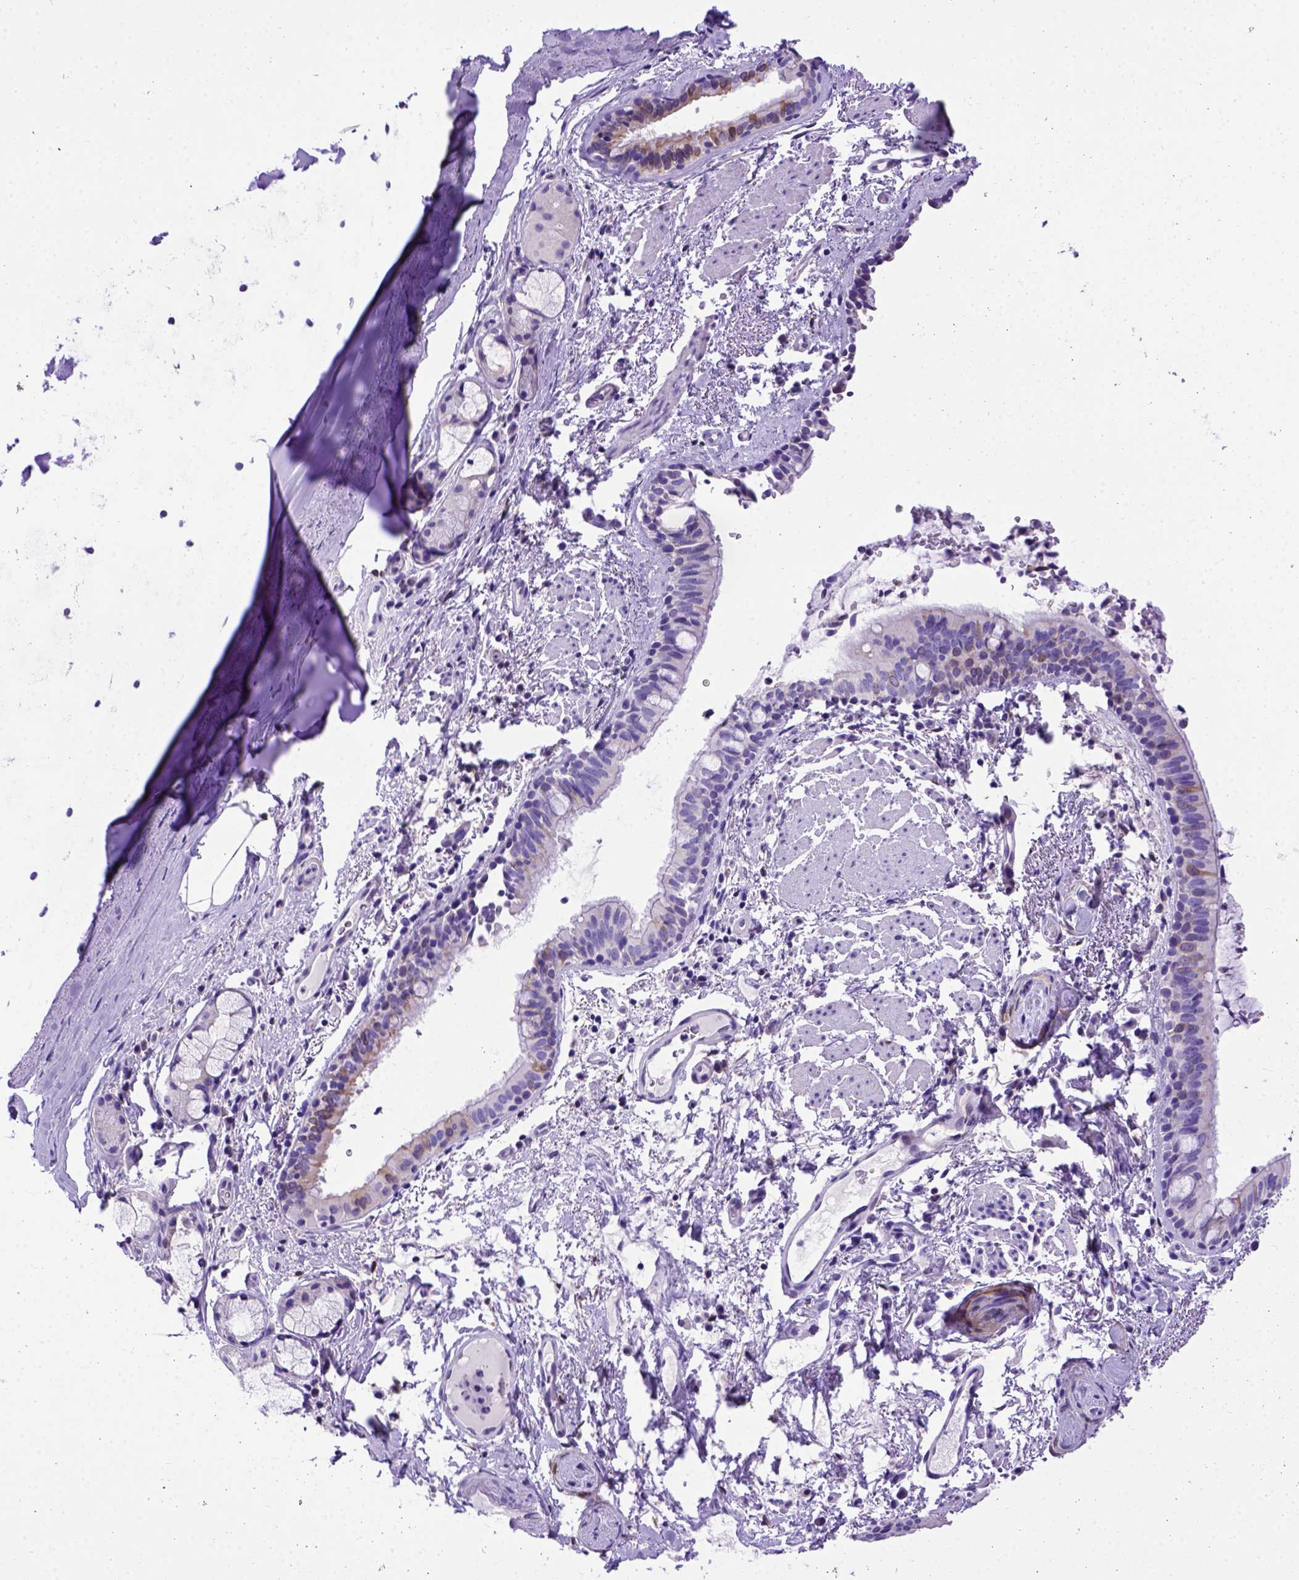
{"staining": {"intensity": "negative", "quantity": "none", "location": "none"}, "tissue": "bronchus", "cell_type": "Respiratory epithelial cells", "image_type": "normal", "snomed": [{"axis": "morphology", "description": "Normal tissue, NOS"}, {"axis": "topography", "description": "Bronchus"}], "caption": "Immunohistochemistry (IHC) photomicrograph of normal human bronchus stained for a protein (brown), which reveals no positivity in respiratory epithelial cells.", "gene": "PTGES", "patient": {"sex": "female", "age": 64}}